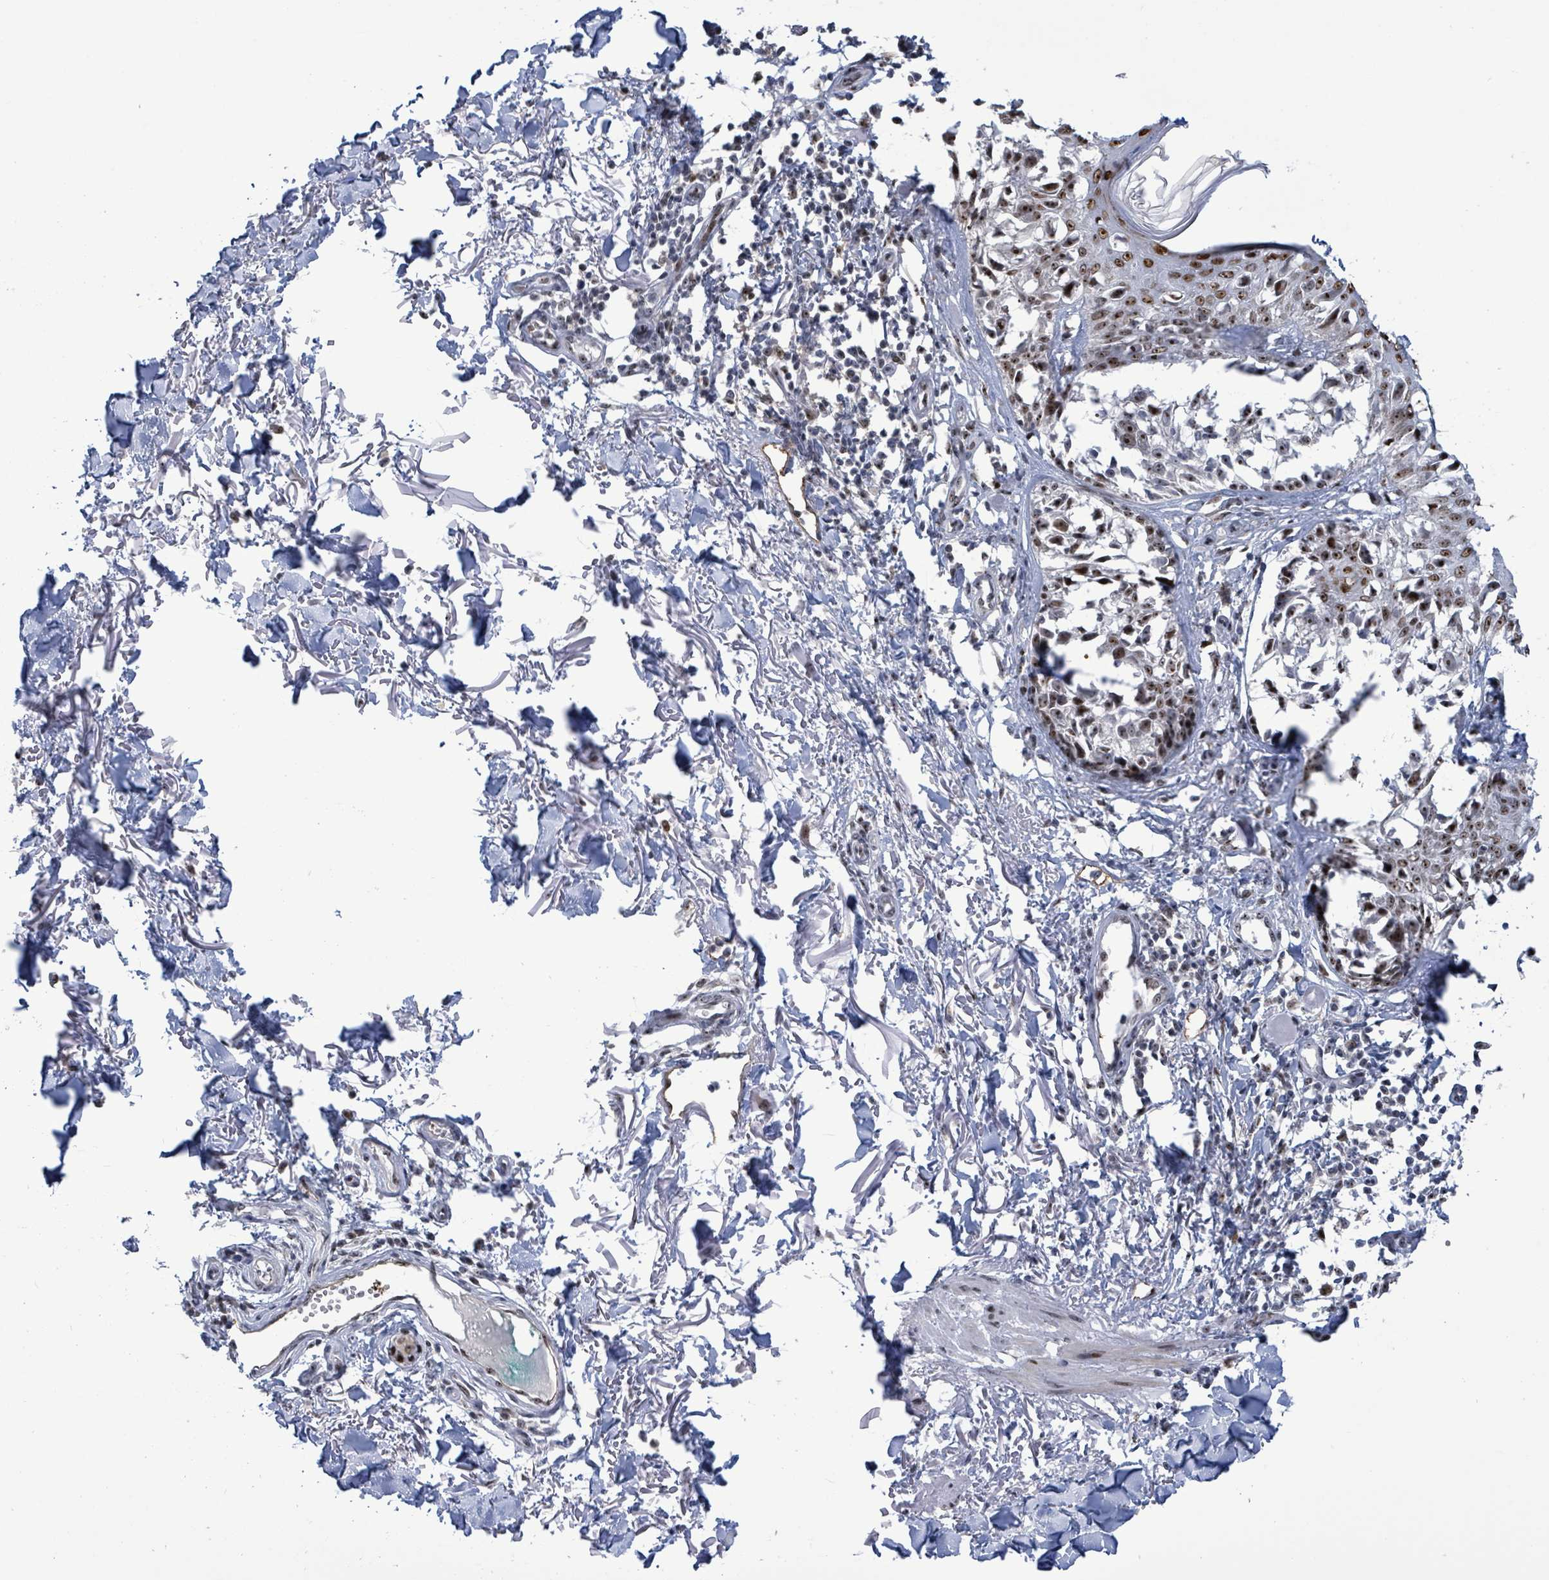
{"staining": {"intensity": "moderate", "quantity": ">75%", "location": "nuclear"}, "tissue": "melanoma", "cell_type": "Tumor cells", "image_type": "cancer", "snomed": [{"axis": "morphology", "description": "Malignant melanoma, NOS"}, {"axis": "topography", "description": "Skin"}], "caption": "Malignant melanoma stained for a protein shows moderate nuclear positivity in tumor cells.", "gene": "RRN3", "patient": {"sex": "male", "age": 73}}